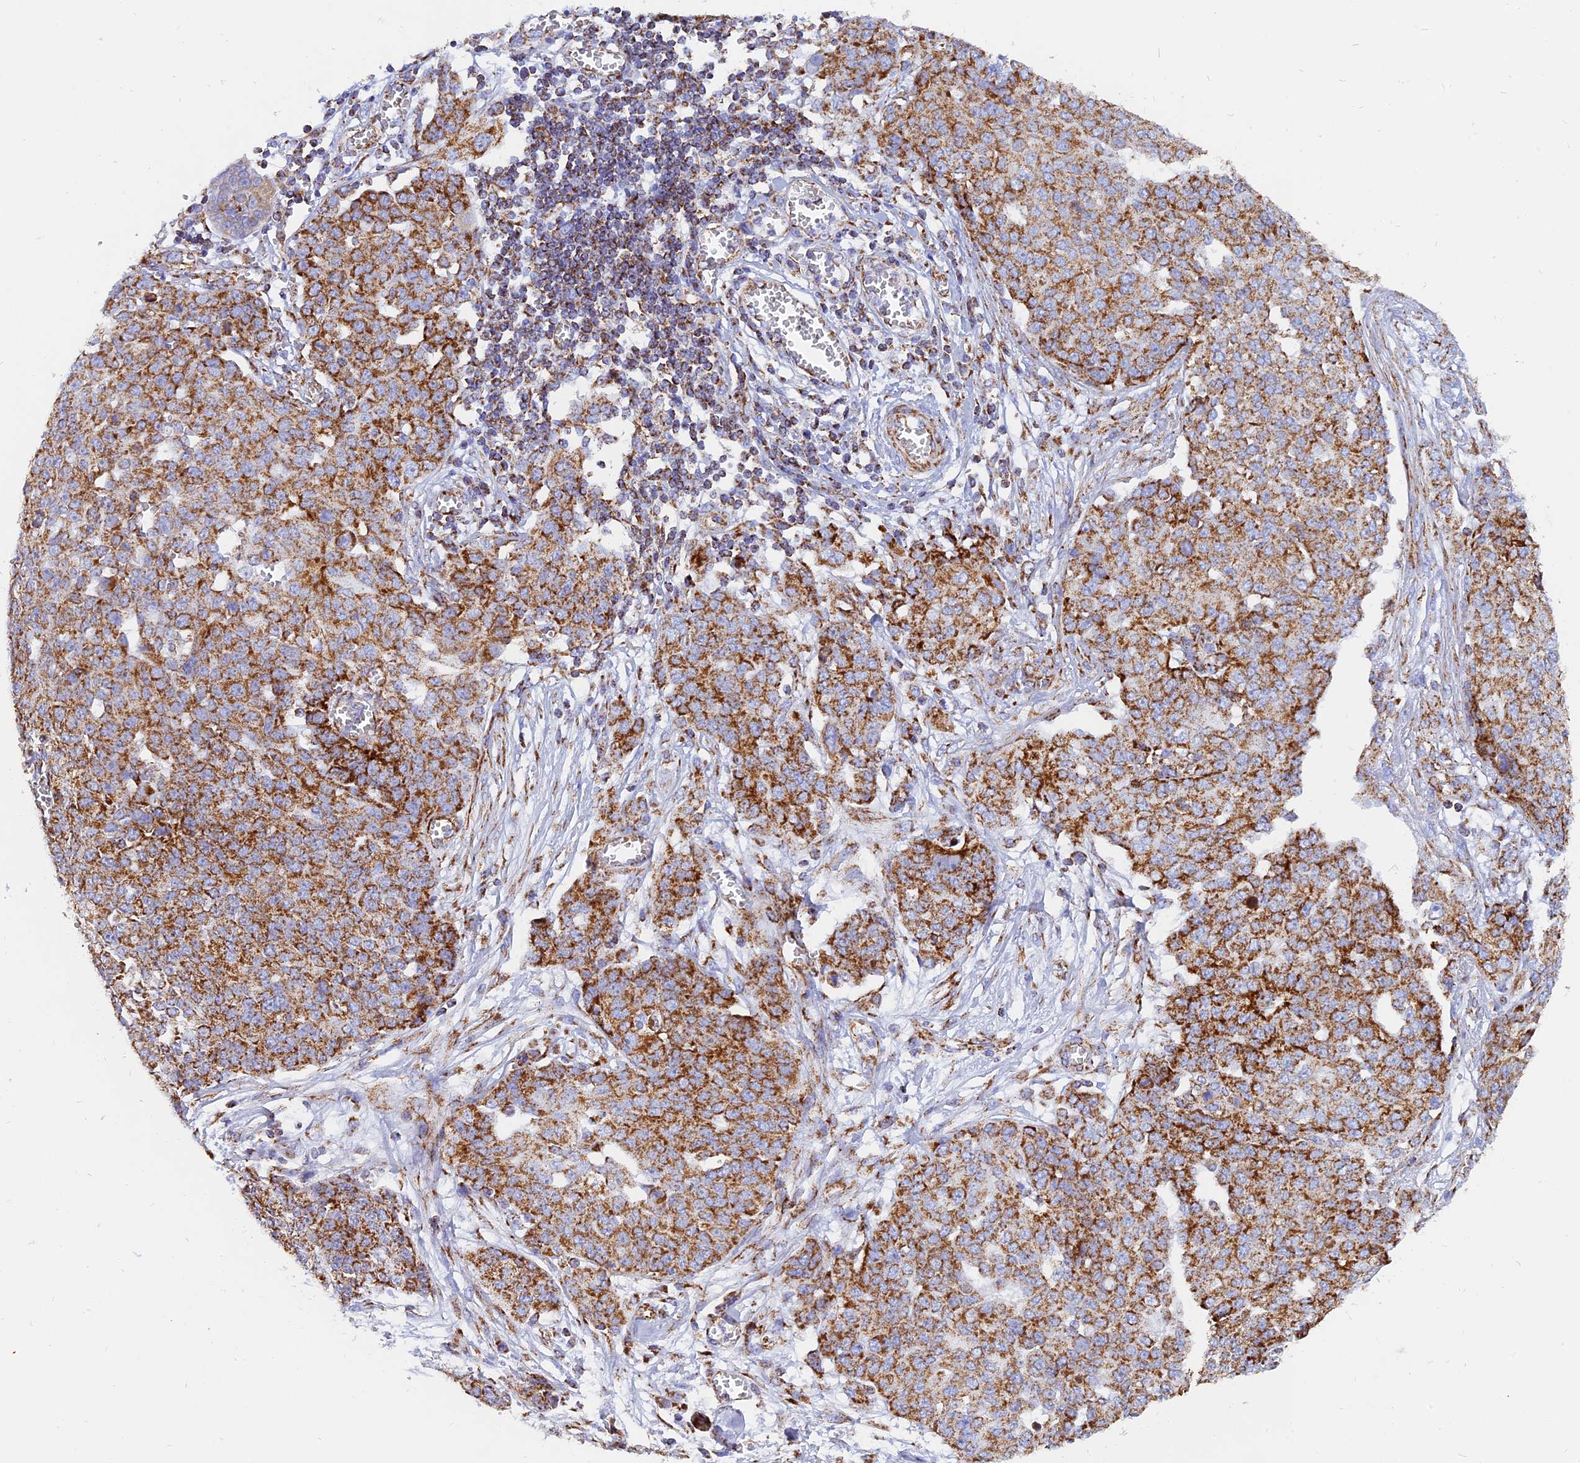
{"staining": {"intensity": "strong", "quantity": ">75%", "location": "cytoplasmic/membranous"}, "tissue": "ovarian cancer", "cell_type": "Tumor cells", "image_type": "cancer", "snomed": [{"axis": "morphology", "description": "Cystadenocarcinoma, serous, NOS"}, {"axis": "topography", "description": "Soft tissue"}, {"axis": "topography", "description": "Ovary"}], "caption": "A histopathology image showing strong cytoplasmic/membranous positivity in approximately >75% of tumor cells in ovarian cancer (serous cystadenocarcinoma), as visualized by brown immunohistochemical staining.", "gene": "NDUFB6", "patient": {"sex": "female", "age": 57}}